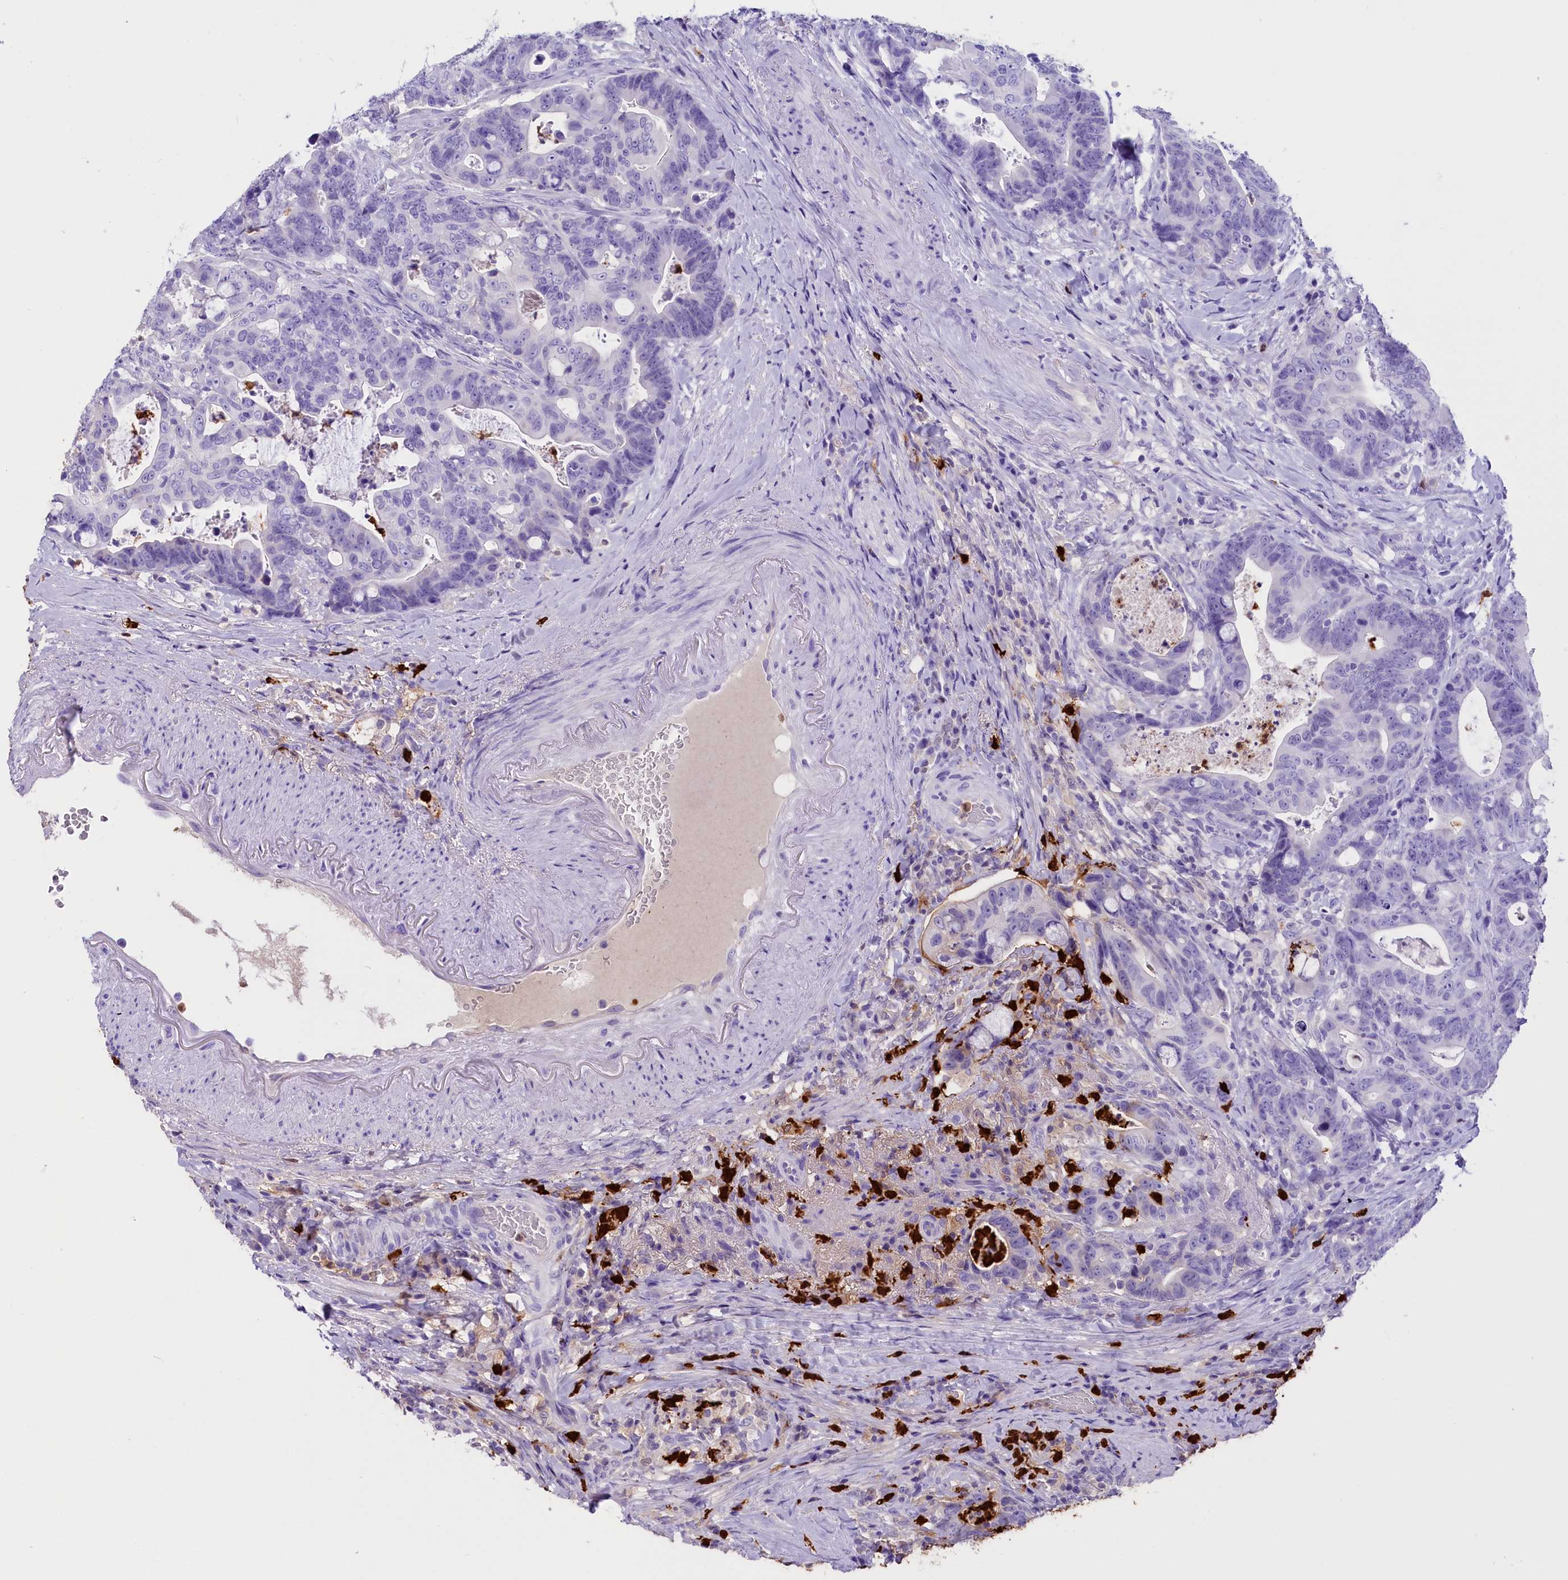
{"staining": {"intensity": "negative", "quantity": "none", "location": "none"}, "tissue": "colorectal cancer", "cell_type": "Tumor cells", "image_type": "cancer", "snomed": [{"axis": "morphology", "description": "Adenocarcinoma, NOS"}, {"axis": "topography", "description": "Colon"}], "caption": "Tumor cells show no significant protein expression in colorectal adenocarcinoma.", "gene": "CLC", "patient": {"sex": "female", "age": 82}}